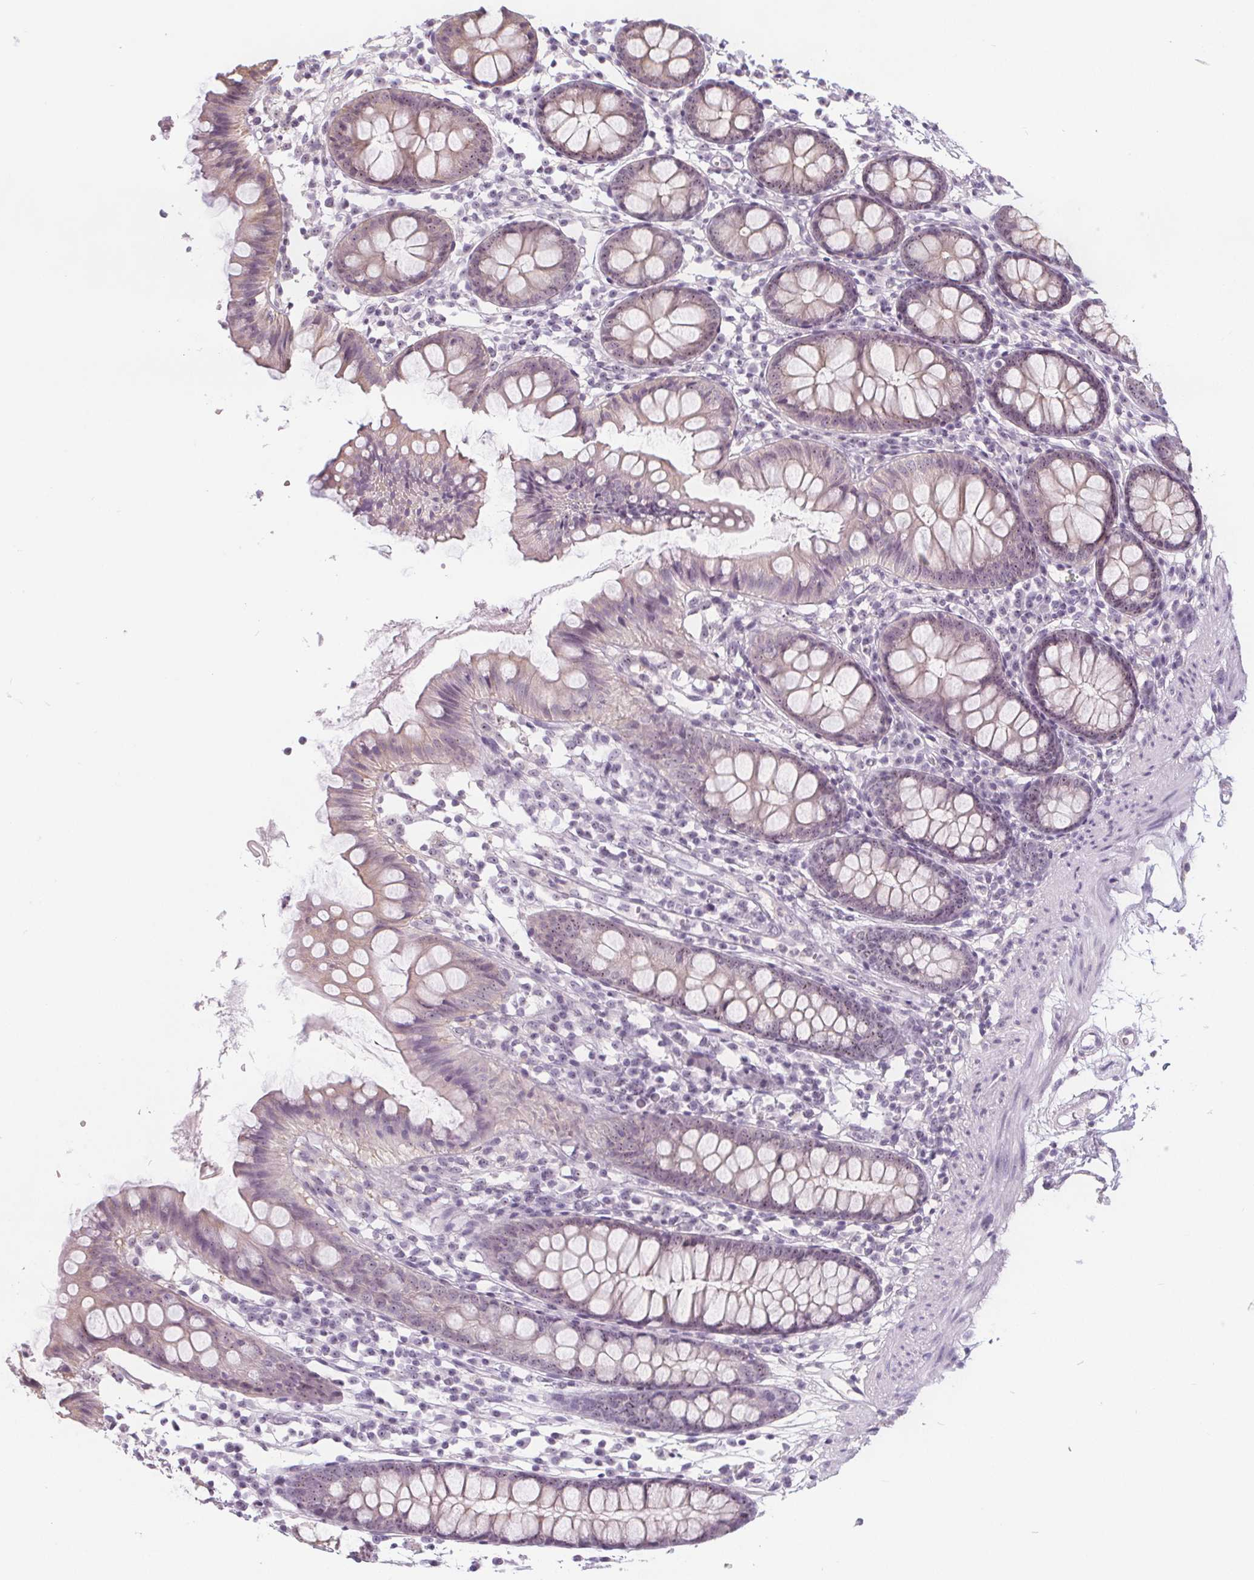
{"staining": {"intensity": "negative", "quantity": "none", "location": "none"}, "tissue": "colon", "cell_type": "Endothelial cells", "image_type": "normal", "snomed": [{"axis": "morphology", "description": "Normal tissue, NOS"}, {"axis": "topography", "description": "Colon"}], "caption": "Immunohistochemistry of benign colon displays no positivity in endothelial cells.", "gene": "NOLC1", "patient": {"sex": "female", "age": 84}}